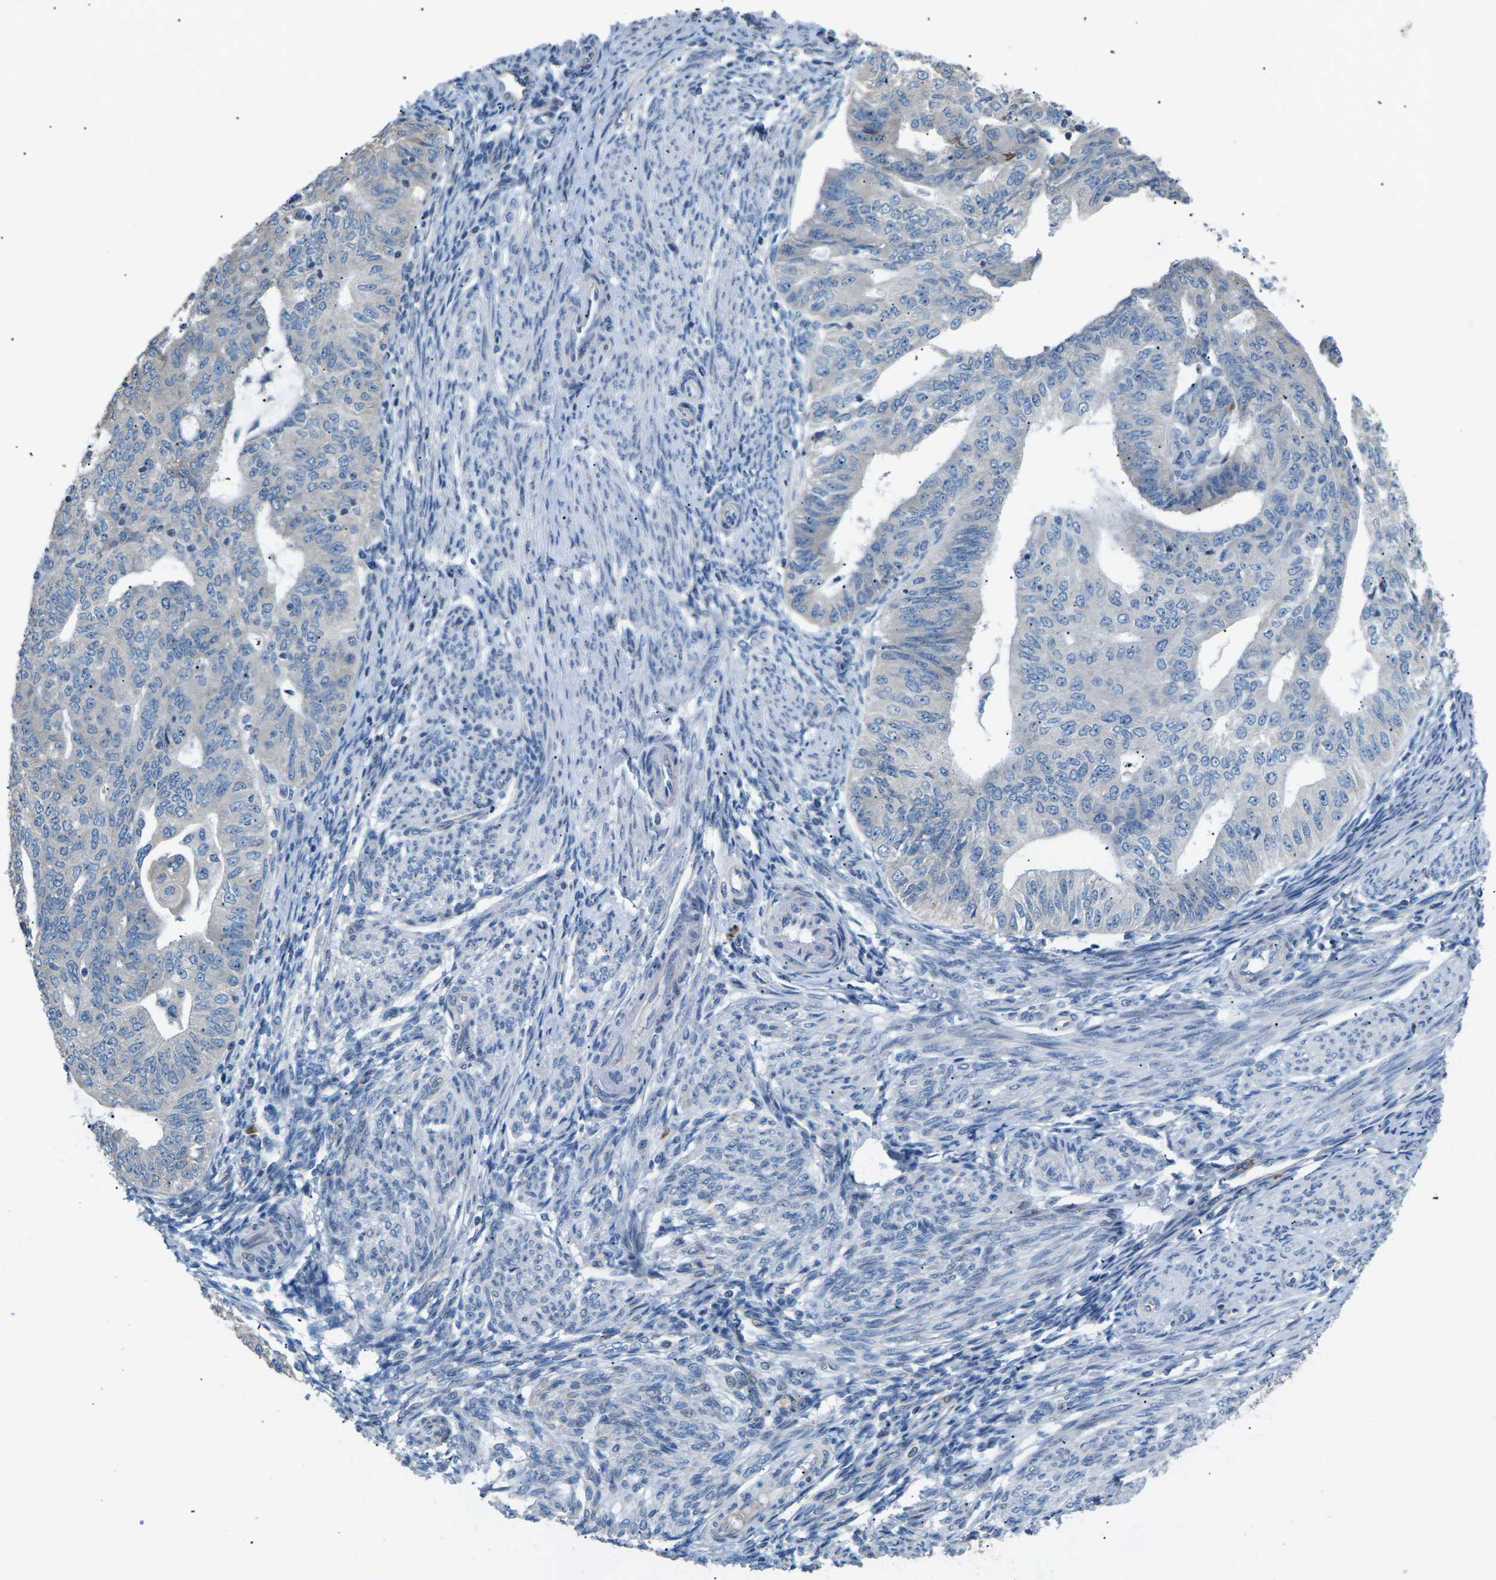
{"staining": {"intensity": "weak", "quantity": "<25%", "location": "cytoplasmic/membranous"}, "tissue": "endometrial cancer", "cell_type": "Tumor cells", "image_type": "cancer", "snomed": [{"axis": "morphology", "description": "Adenocarcinoma, NOS"}, {"axis": "topography", "description": "Endometrium"}], "caption": "This is a photomicrograph of immunohistochemistry (IHC) staining of endometrial cancer (adenocarcinoma), which shows no positivity in tumor cells.", "gene": "KLHDC8B", "patient": {"sex": "female", "age": 32}}